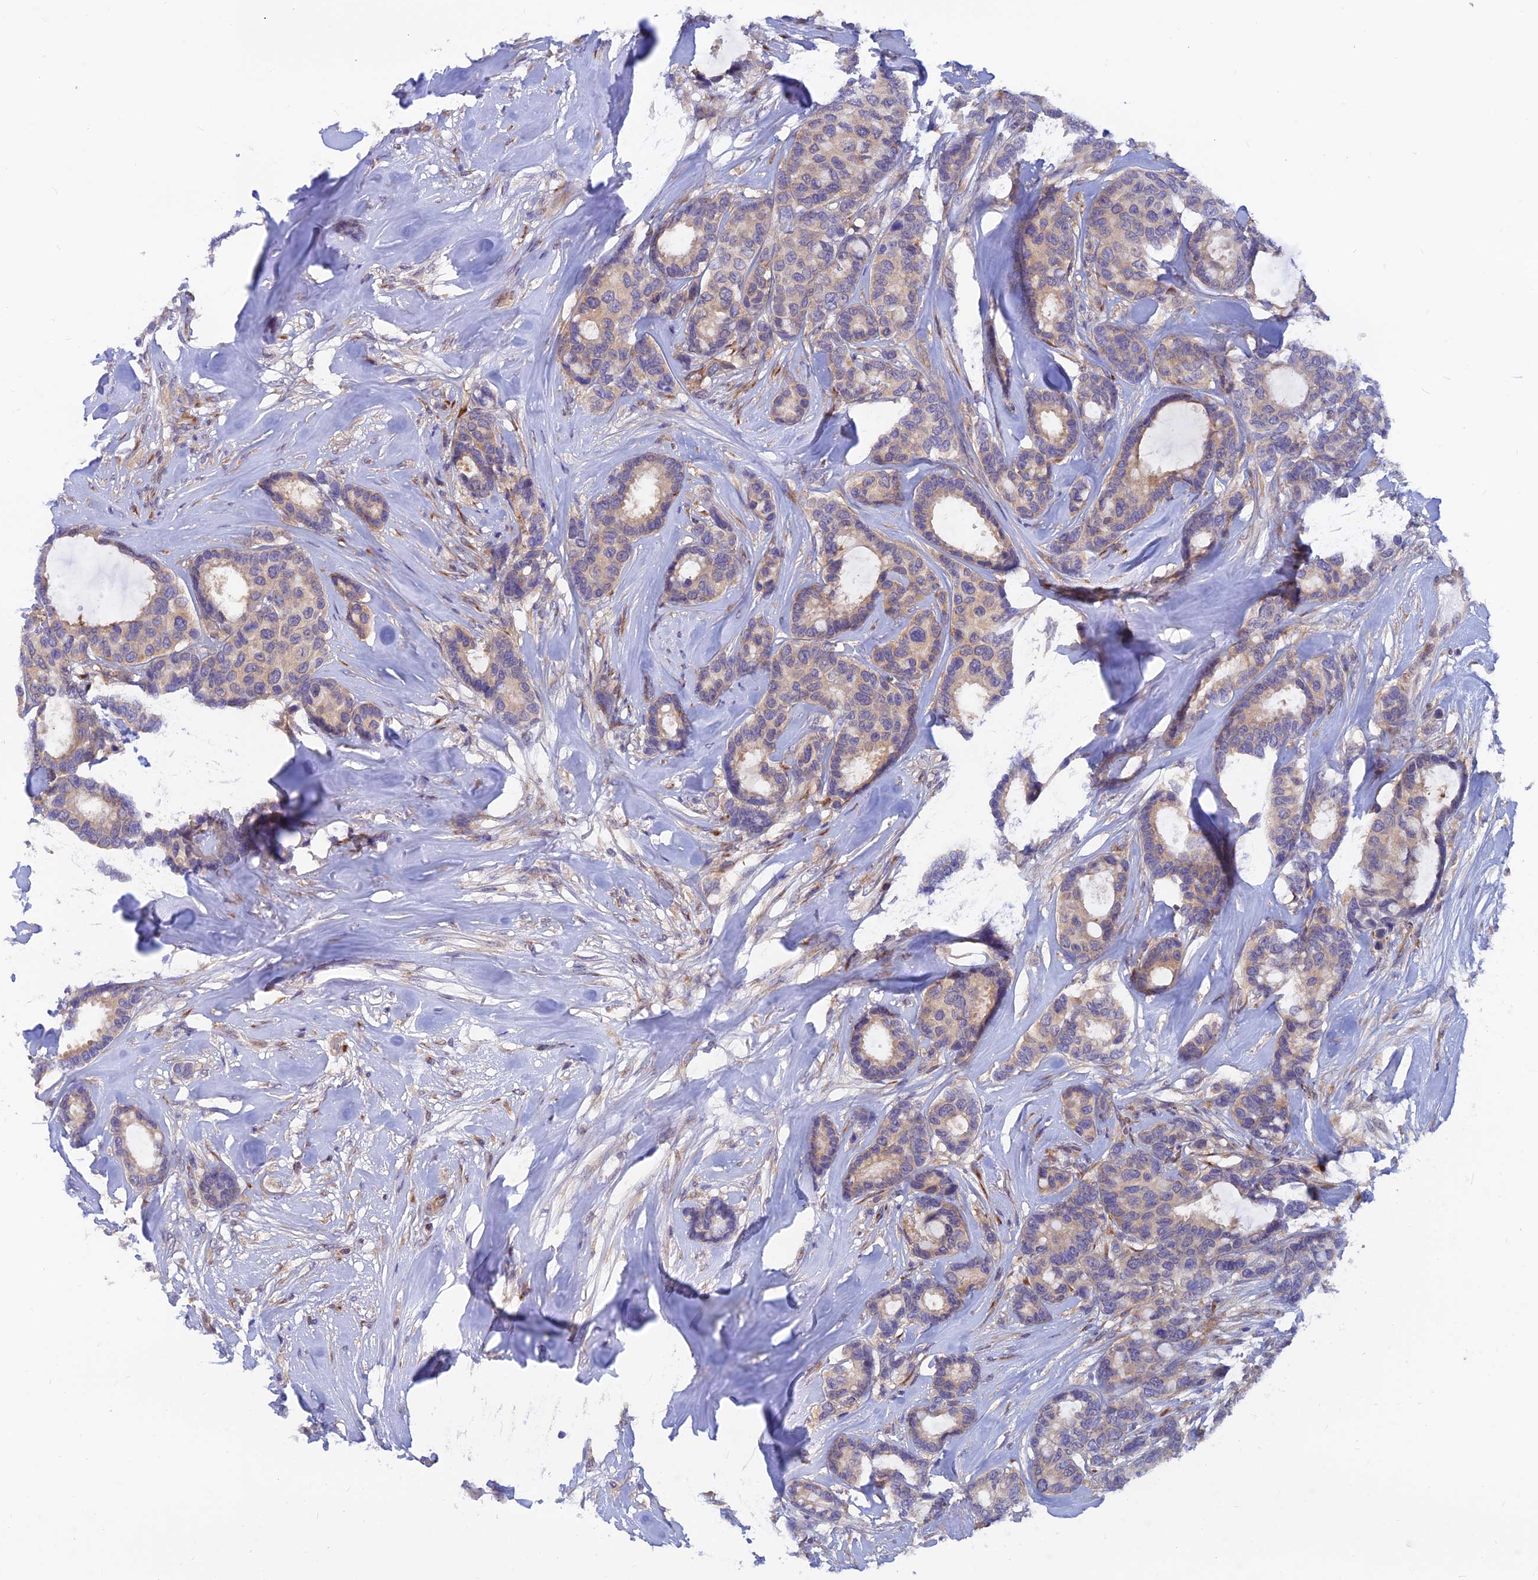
{"staining": {"intensity": "weak", "quantity": "25%-75%", "location": "cytoplasmic/membranous"}, "tissue": "breast cancer", "cell_type": "Tumor cells", "image_type": "cancer", "snomed": [{"axis": "morphology", "description": "Duct carcinoma"}, {"axis": "topography", "description": "Breast"}], "caption": "Human breast cancer stained with a brown dye exhibits weak cytoplasmic/membranous positive positivity in approximately 25%-75% of tumor cells.", "gene": "DNAJC16", "patient": {"sex": "female", "age": 87}}